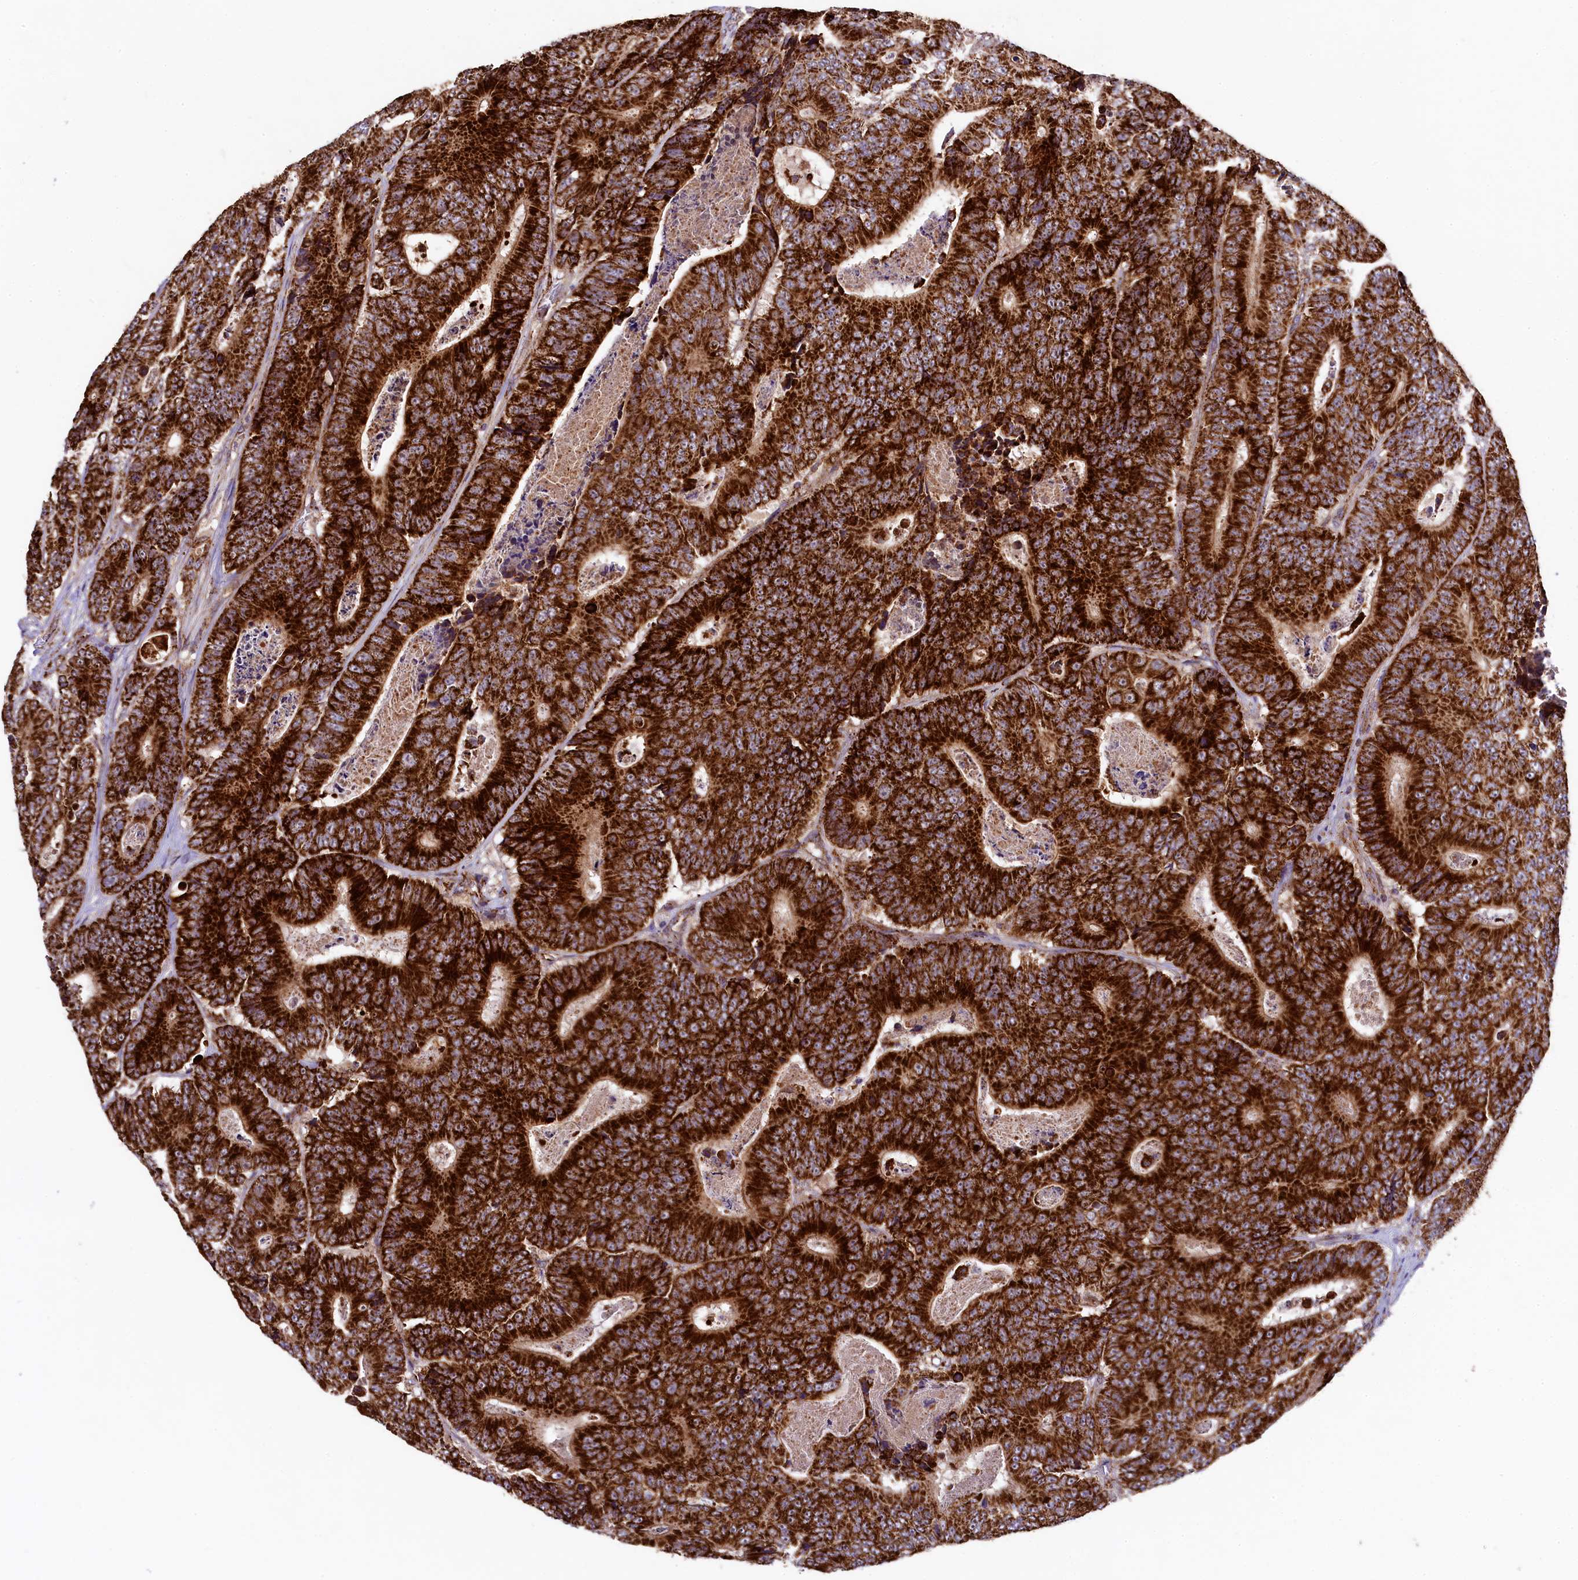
{"staining": {"intensity": "strong", "quantity": ">75%", "location": "cytoplasmic/membranous"}, "tissue": "colorectal cancer", "cell_type": "Tumor cells", "image_type": "cancer", "snomed": [{"axis": "morphology", "description": "Adenocarcinoma, NOS"}, {"axis": "topography", "description": "Colon"}], "caption": "Immunohistochemistry (DAB (3,3'-diaminobenzidine)) staining of human colorectal cancer demonstrates strong cytoplasmic/membranous protein positivity in about >75% of tumor cells. (DAB (3,3'-diaminobenzidine) IHC, brown staining for protein, blue staining for nuclei).", "gene": "CLYBL", "patient": {"sex": "male", "age": 83}}